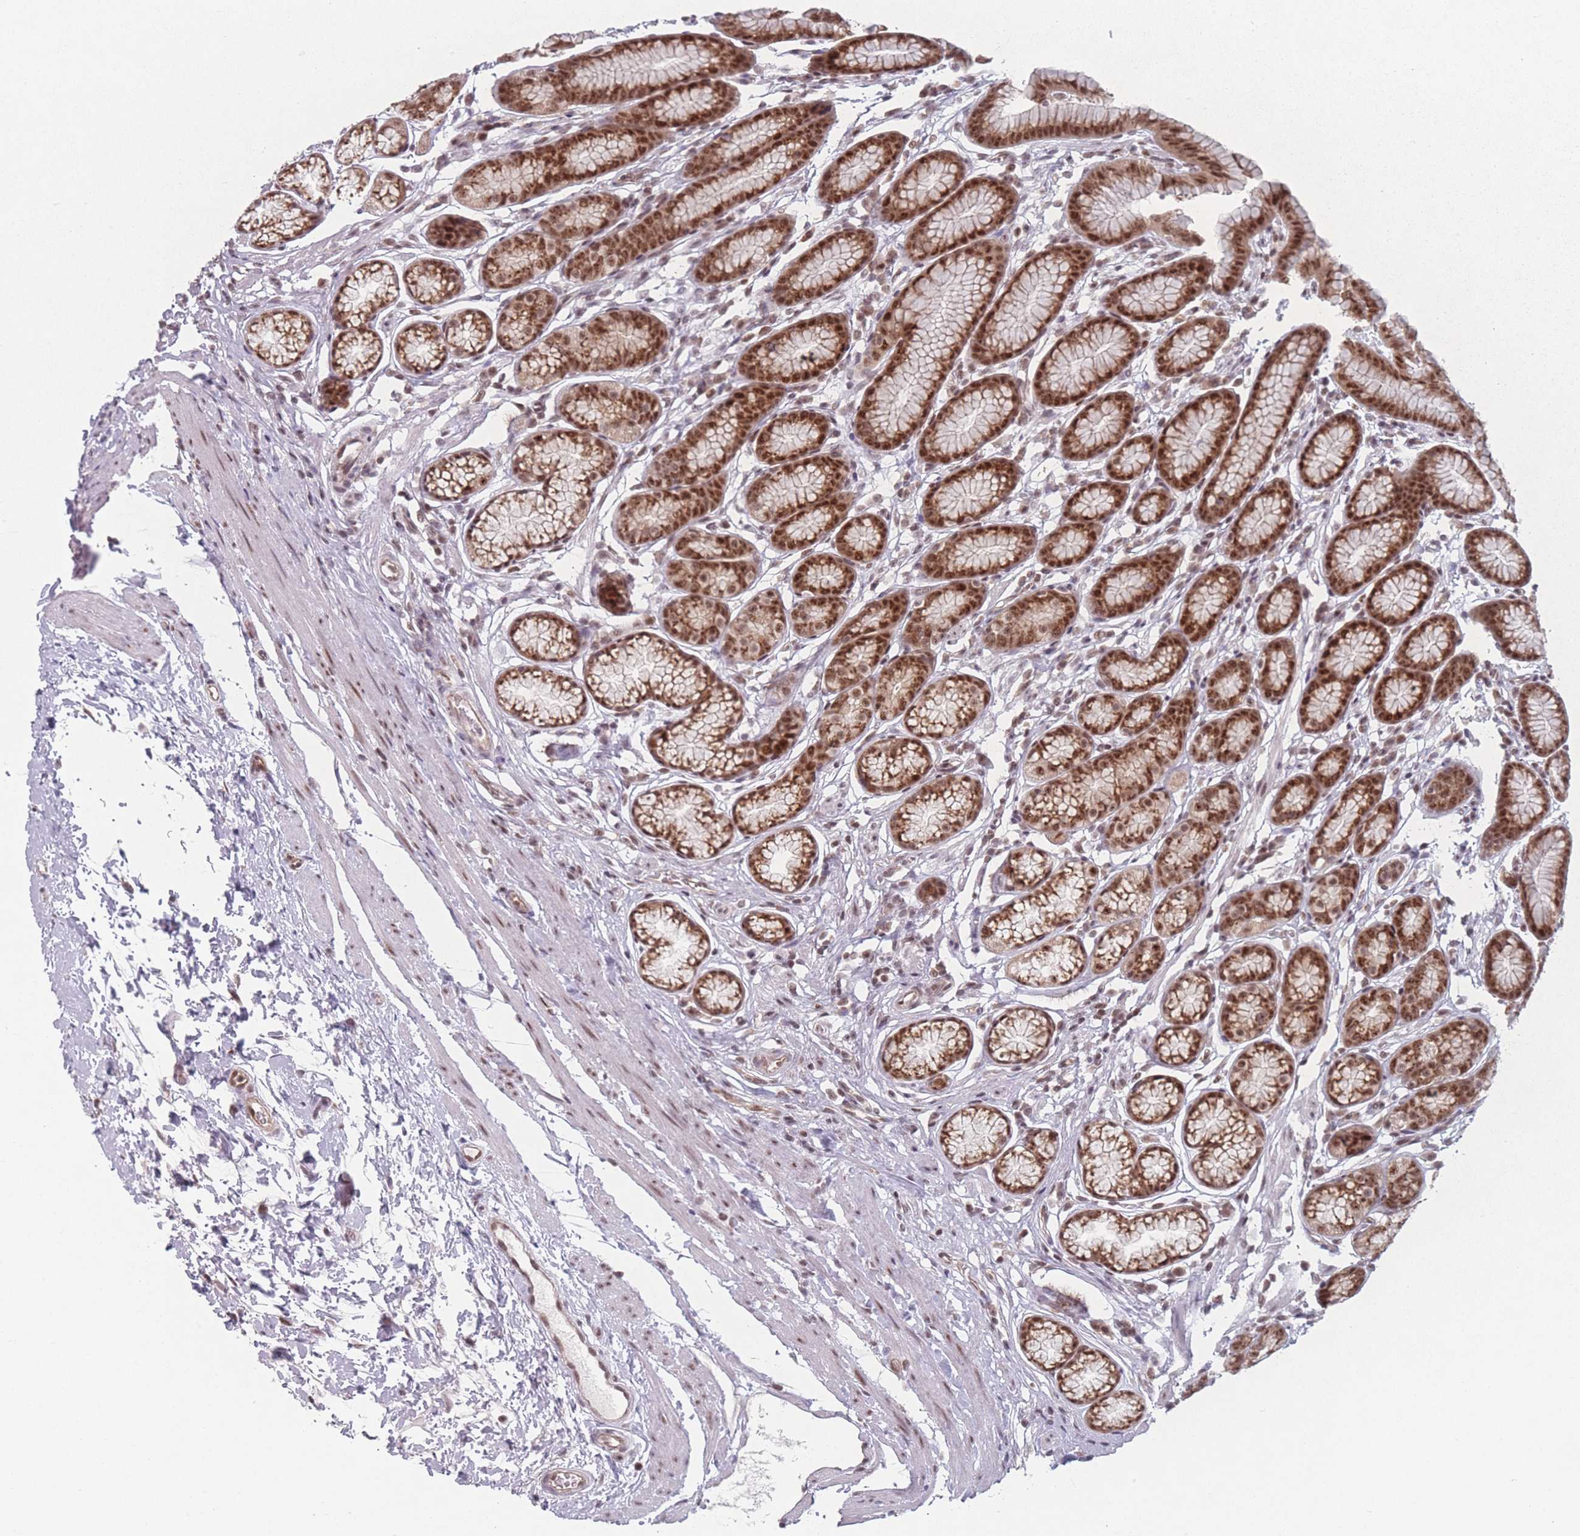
{"staining": {"intensity": "strong", "quantity": "25%-75%", "location": "cytoplasmic/membranous,nuclear"}, "tissue": "stomach", "cell_type": "Glandular cells", "image_type": "normal", "snomed": [{"axis": "morphology", "description": "Normal tissue, NOS"}, {"axis": "topography", "description": "Stomach"}], "caption": "Protein staining exhibits strong cytoplasmic/membranous,nuclear staining in approximately 25%-75% of glandular cells in benign stomach.", "gene": "ZC3H14", "patient": {"sex": "male", "age": 42}}